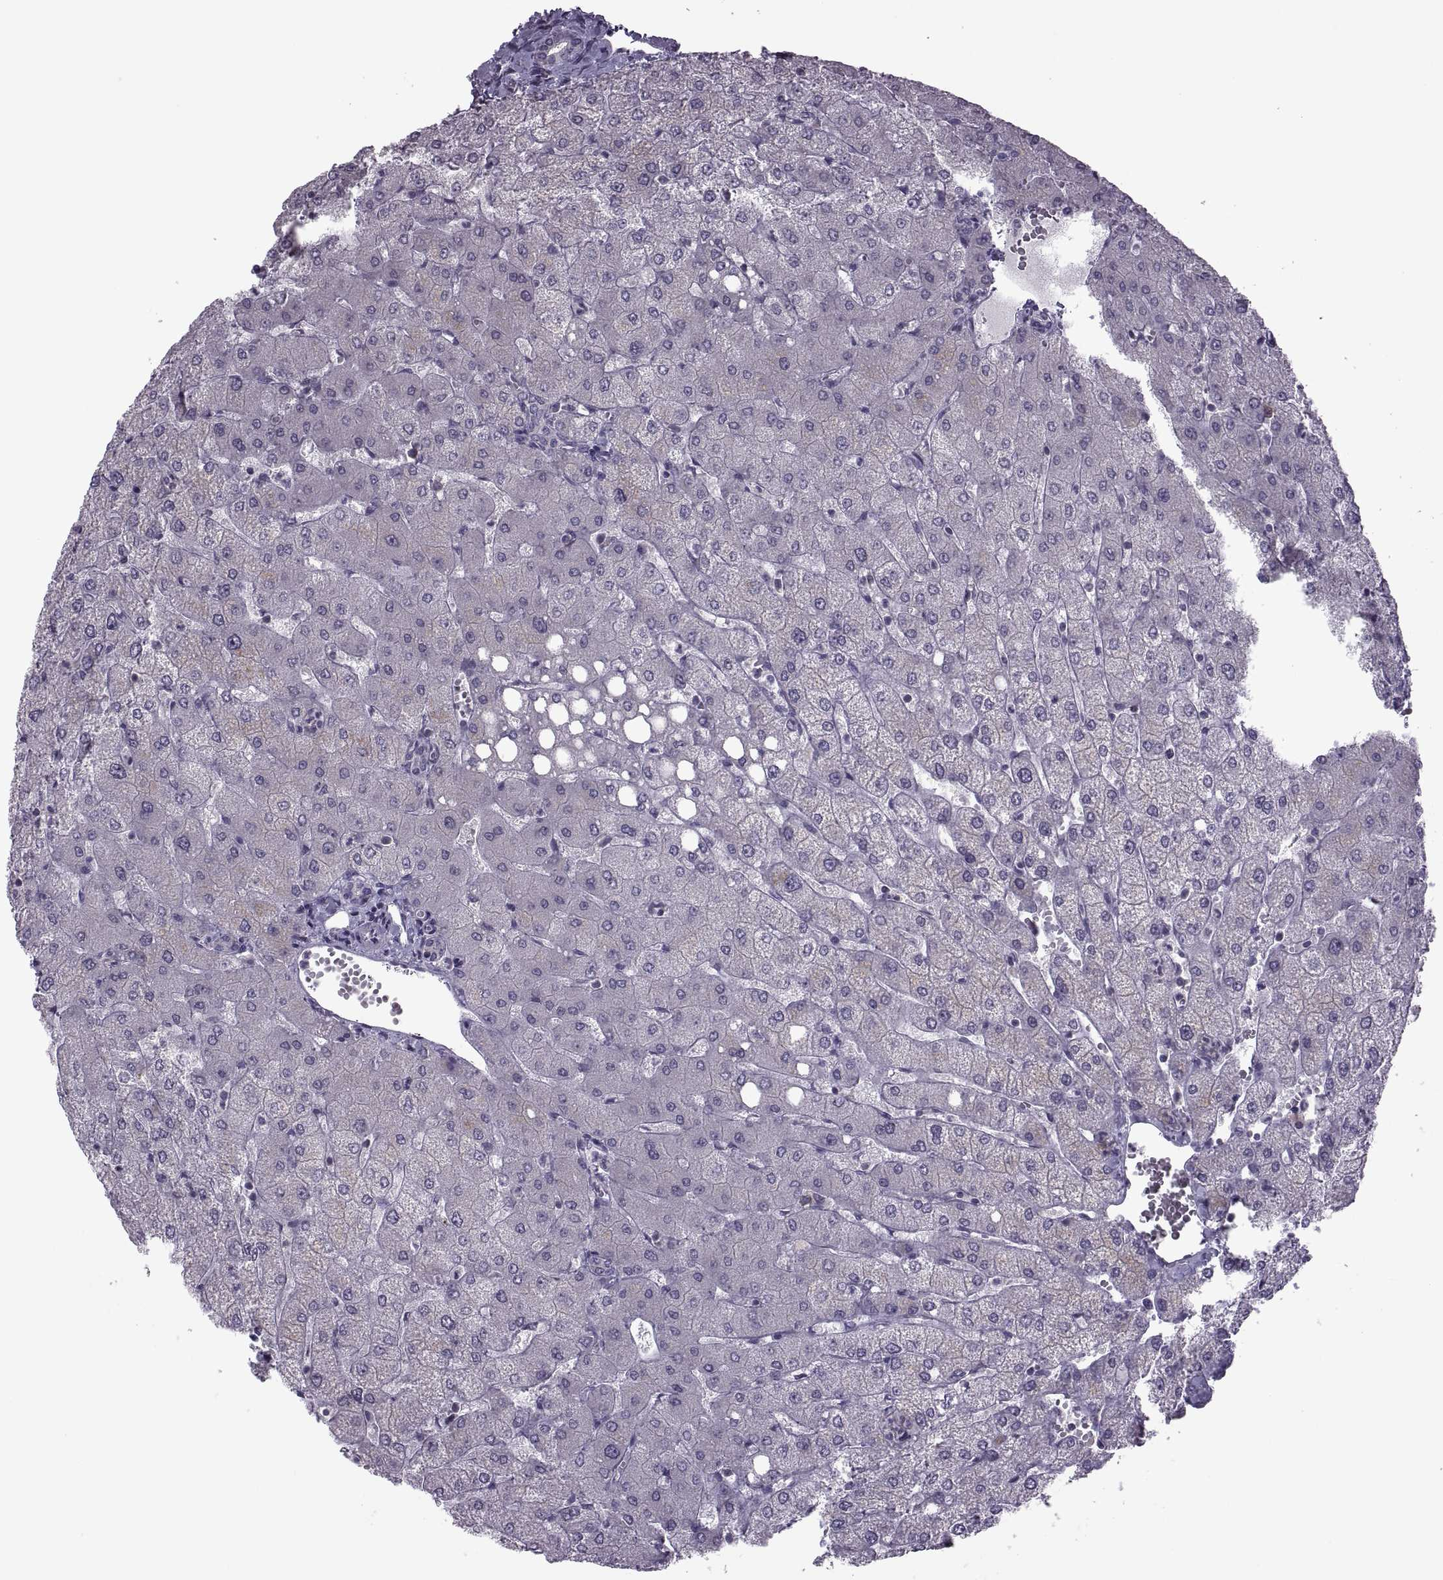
{"staining": {"intensity": "negative", "quantity": "none", "location": "none"}, "tissue": "liver", "cell_type": "Cholangiocytes", "image_type": "normal", "snomed": [{"axis": "morphology", "description": "Normal tissue, NOS"}, {"axis": "topography", "description": "Liver"}], "caption": "The photomicrograph displays no staining of cholangiocytes in benign liver.", "gene": "PABPC1", "patient": {"sex": "female", "age": 54}}